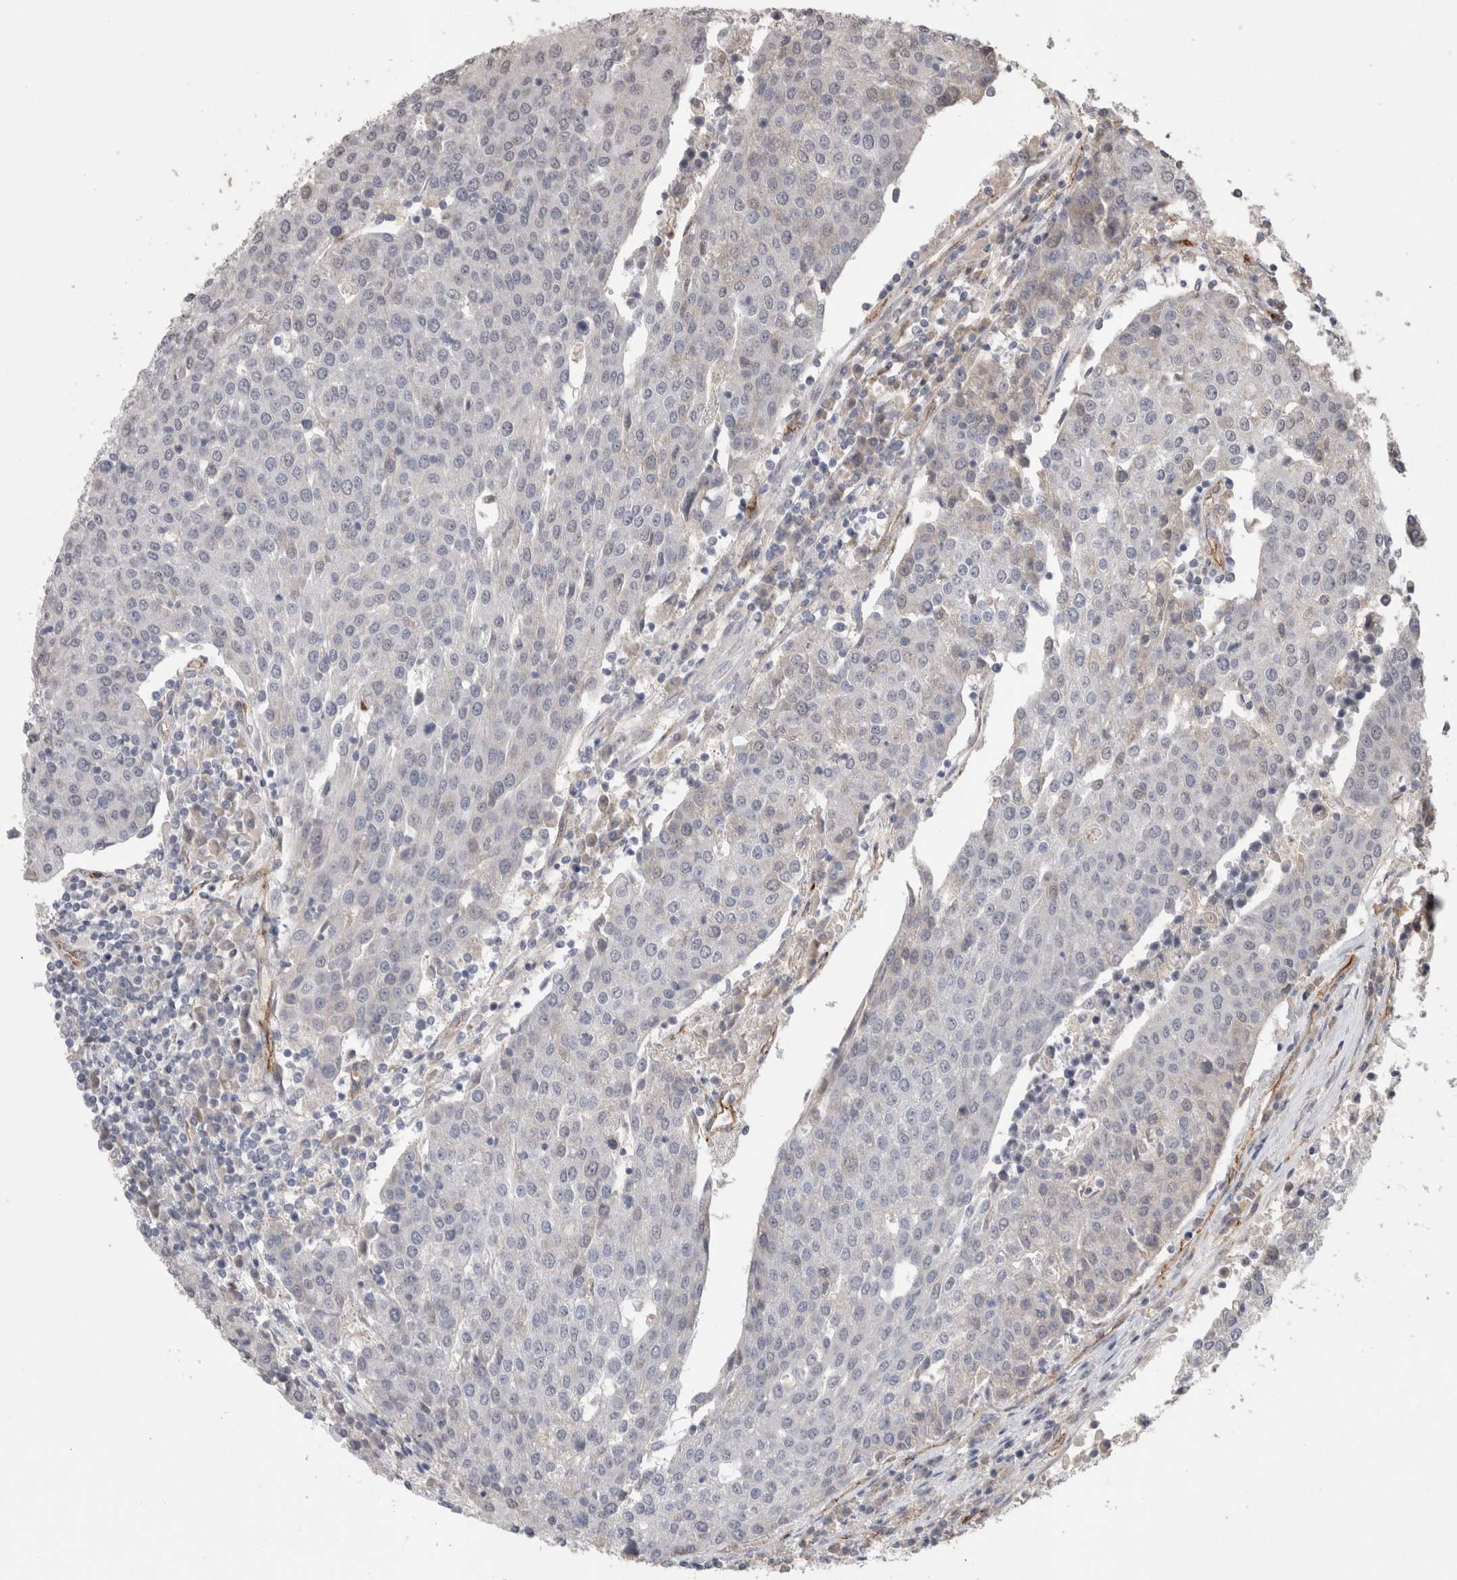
{"staining": {"intensity": "negative", "quantity": "none", "location": "none"}, "tissue": "urothelial cancer", "cell_type": "Tumor cells", "image_type": "cancer", "snomed": [{"axis": "morphology", "description": "Urothelial carcinoma, High grade"}, {"axis": "topography", "description": "Urinary bladder"}], "caption": "The immunohistochemistry micrograph has no significant expression in tumor cells of urothelial cancer tissue.", "gene": "CDH13", "patient": {"sex": "female", "age": 85}}